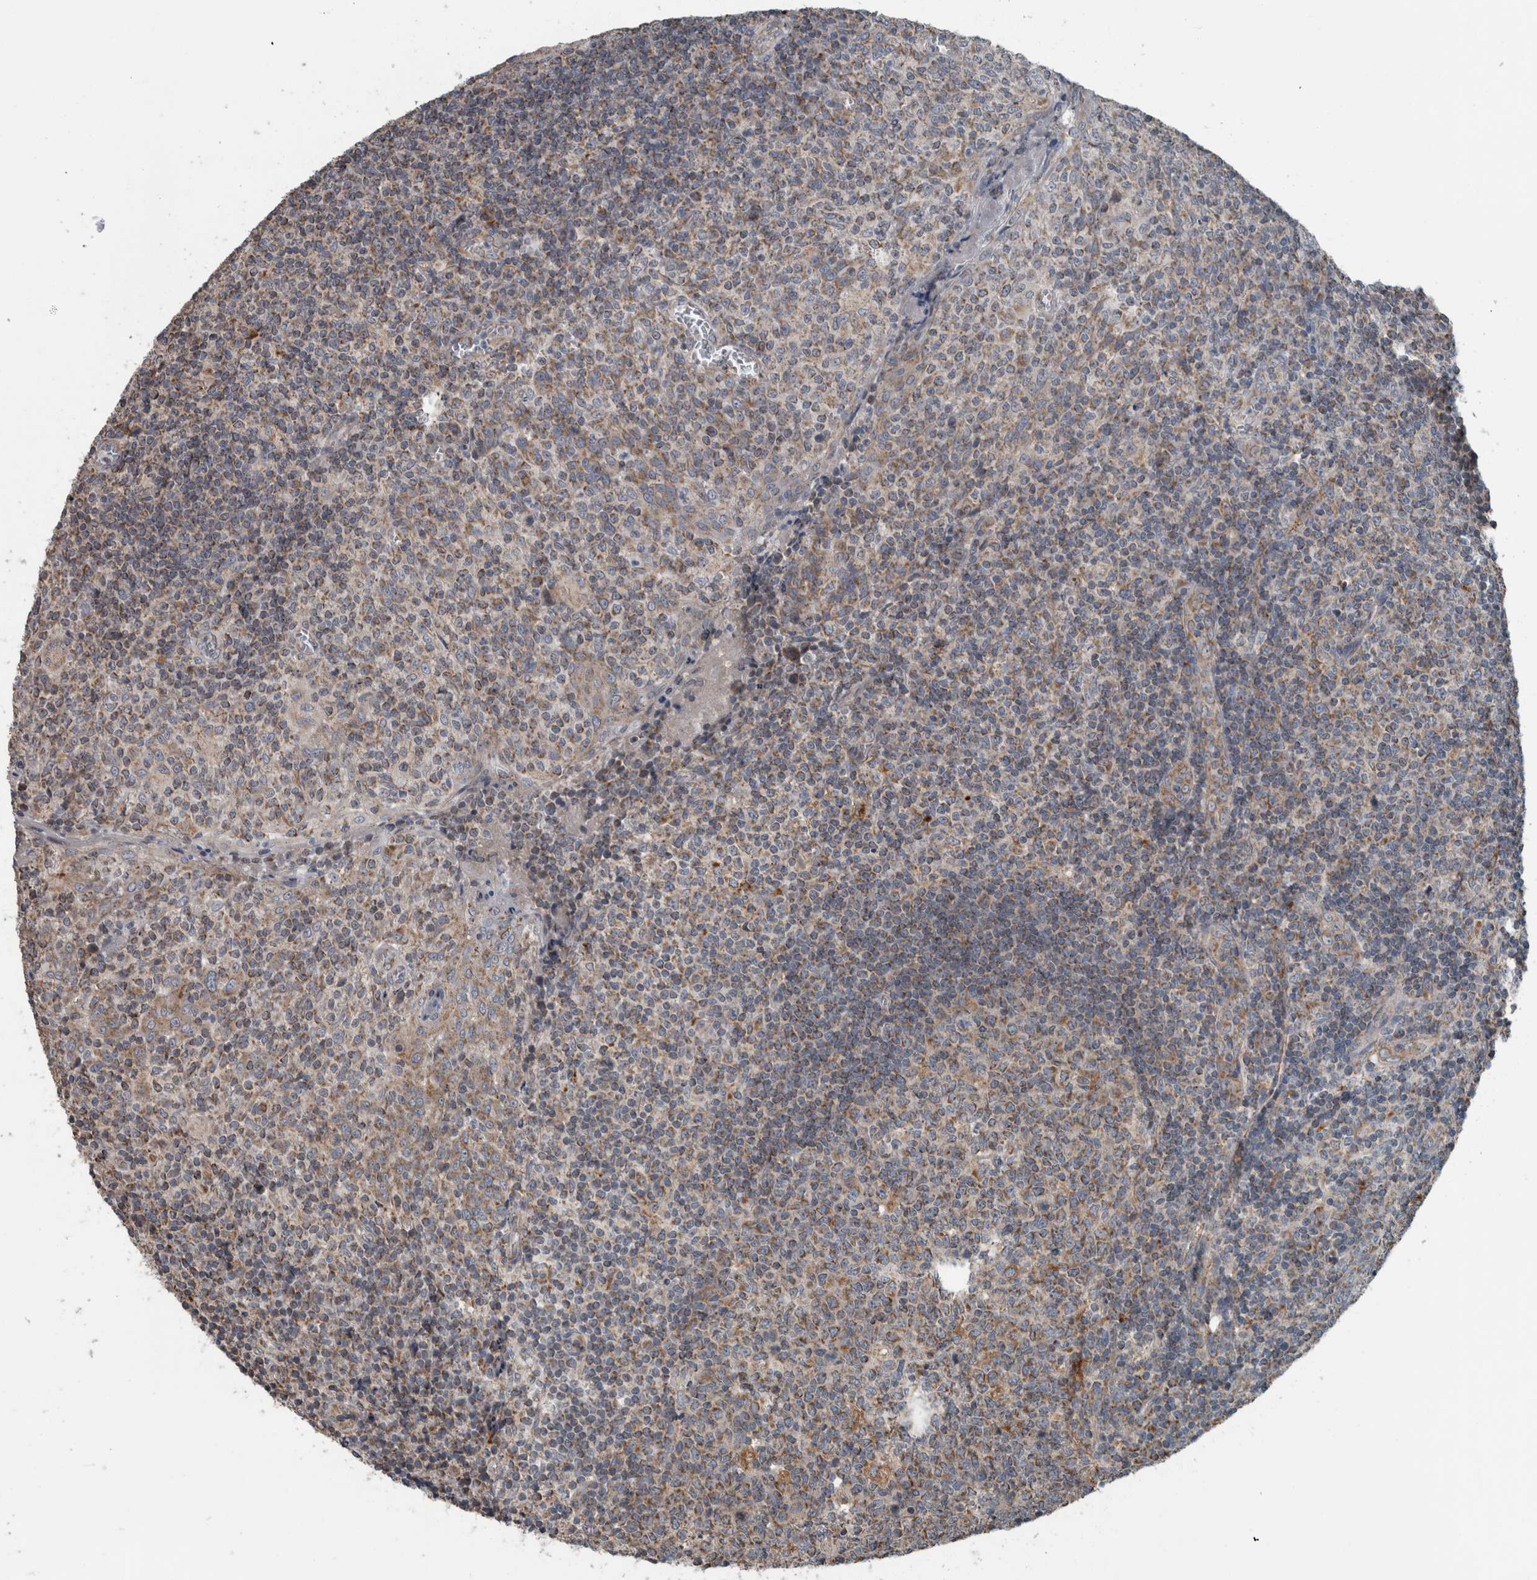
{"staining": {"intensity": "weak", "quantity": ">75%", "location": "cytoplasmic/membranous"}, "tissue": "tonsil", "cell_type": "Germinal center cells", "image_type": "normal", "snomed": [{"axis": "morphology", "description": "Normal tissue, NOS"}, {"axis": "topography", "description": "Tonsil"}], "caption": "IHC (DAB (3,3'-diaminobenzidine)) staining of unremarkable human tonsil exhibits weak cytoplasmic/membranous protein staining in approximately >75% of germinal center cells.", "gene": "ARMC1", "patient": {"sex": "female", "age": 19}}